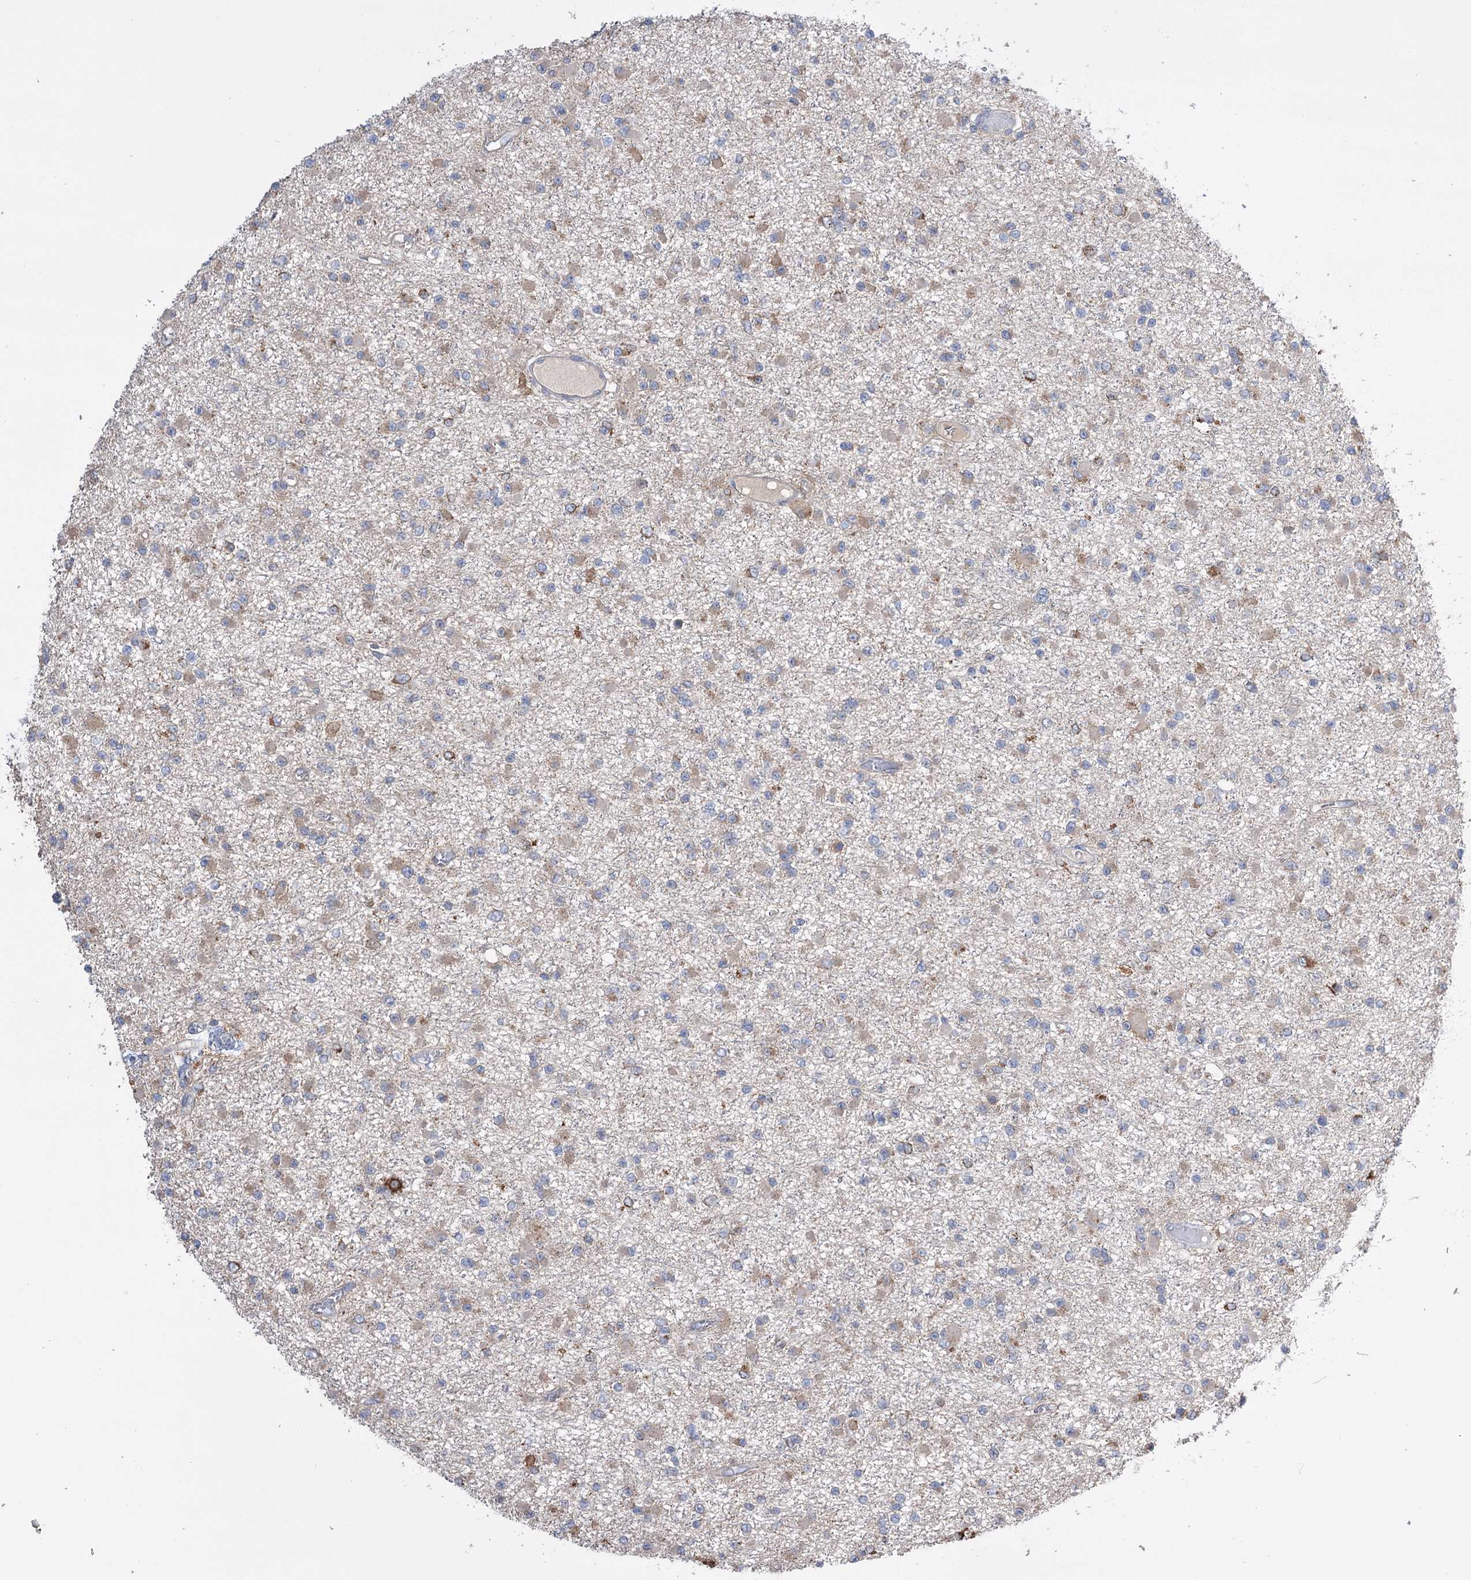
{"staining": {"intensity": "moderate", "quantity": "<25%", "location": "cytoplasmic/membranous"}, "tissue": "glioma", "cell_type": "Tumor cells", "image_type": "cancer", "snomed": [{"axis": "morphology", "description": "Glioma, malignant, Low grade"}, {"axis": "topography", "description": "Brain"}], "caption": "Tumor cells demonstrate low levels of moderate cytoplasmic/membranous expression in approximately <25% of cells in malignant glioma (low-grade).", "gene": "TRIM71", "patient": {"sex": "female", "age": 22}}